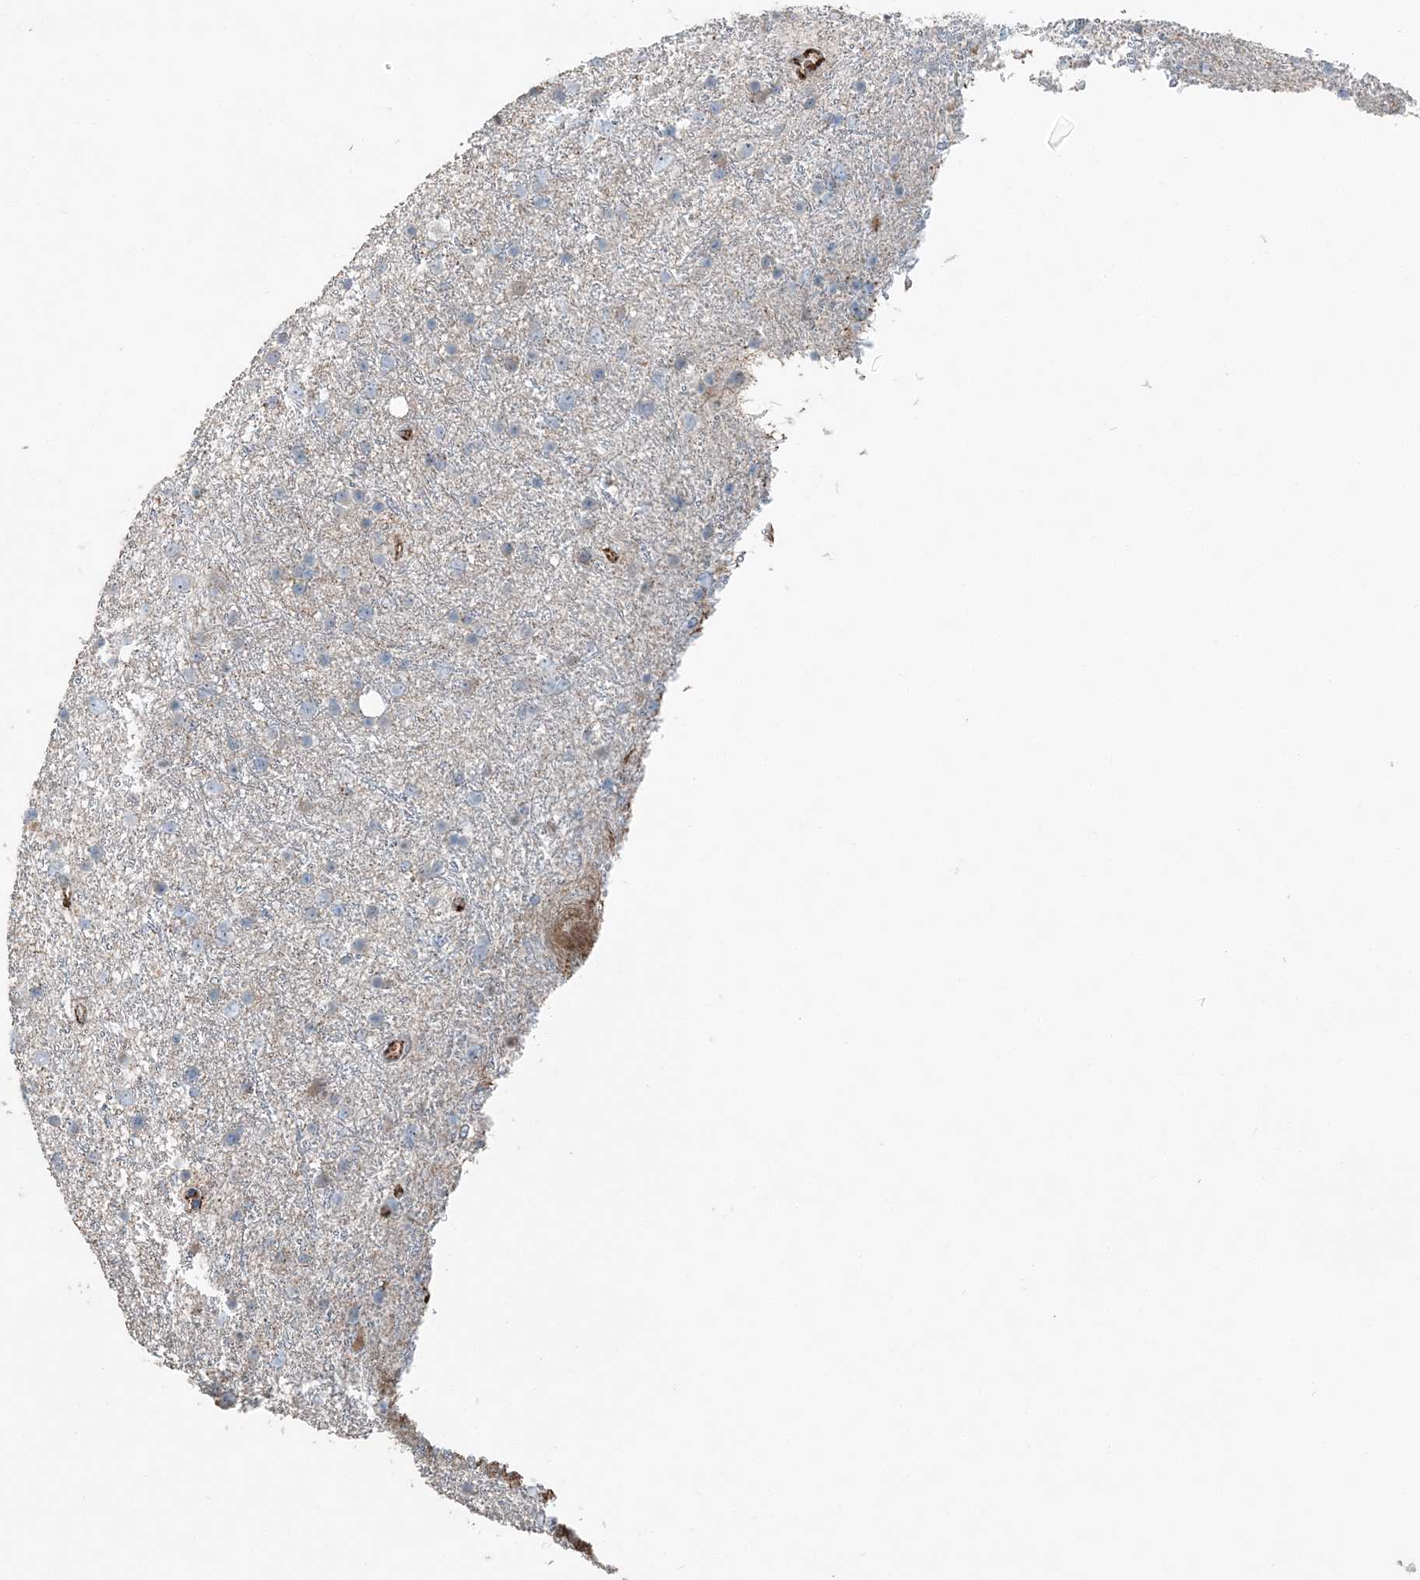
{"staining": {"intensity": "negative", "quantity": "none", "location": "none"}, "tissue": "glioma", "cell_type": "Tumor cells", "image_type": "cancer", "snomed": [{"axis": "morphology", "description": "Glioma, malignant, Low grade"}, {"axis": "topography", "description": "Cerebral cortex"}], "caption": "Tumor cells are negative for brown protein staining in malignant low-grade glioma.", "gene": "ELOVL7", "patient": {"sex": "female", "age": 39}}